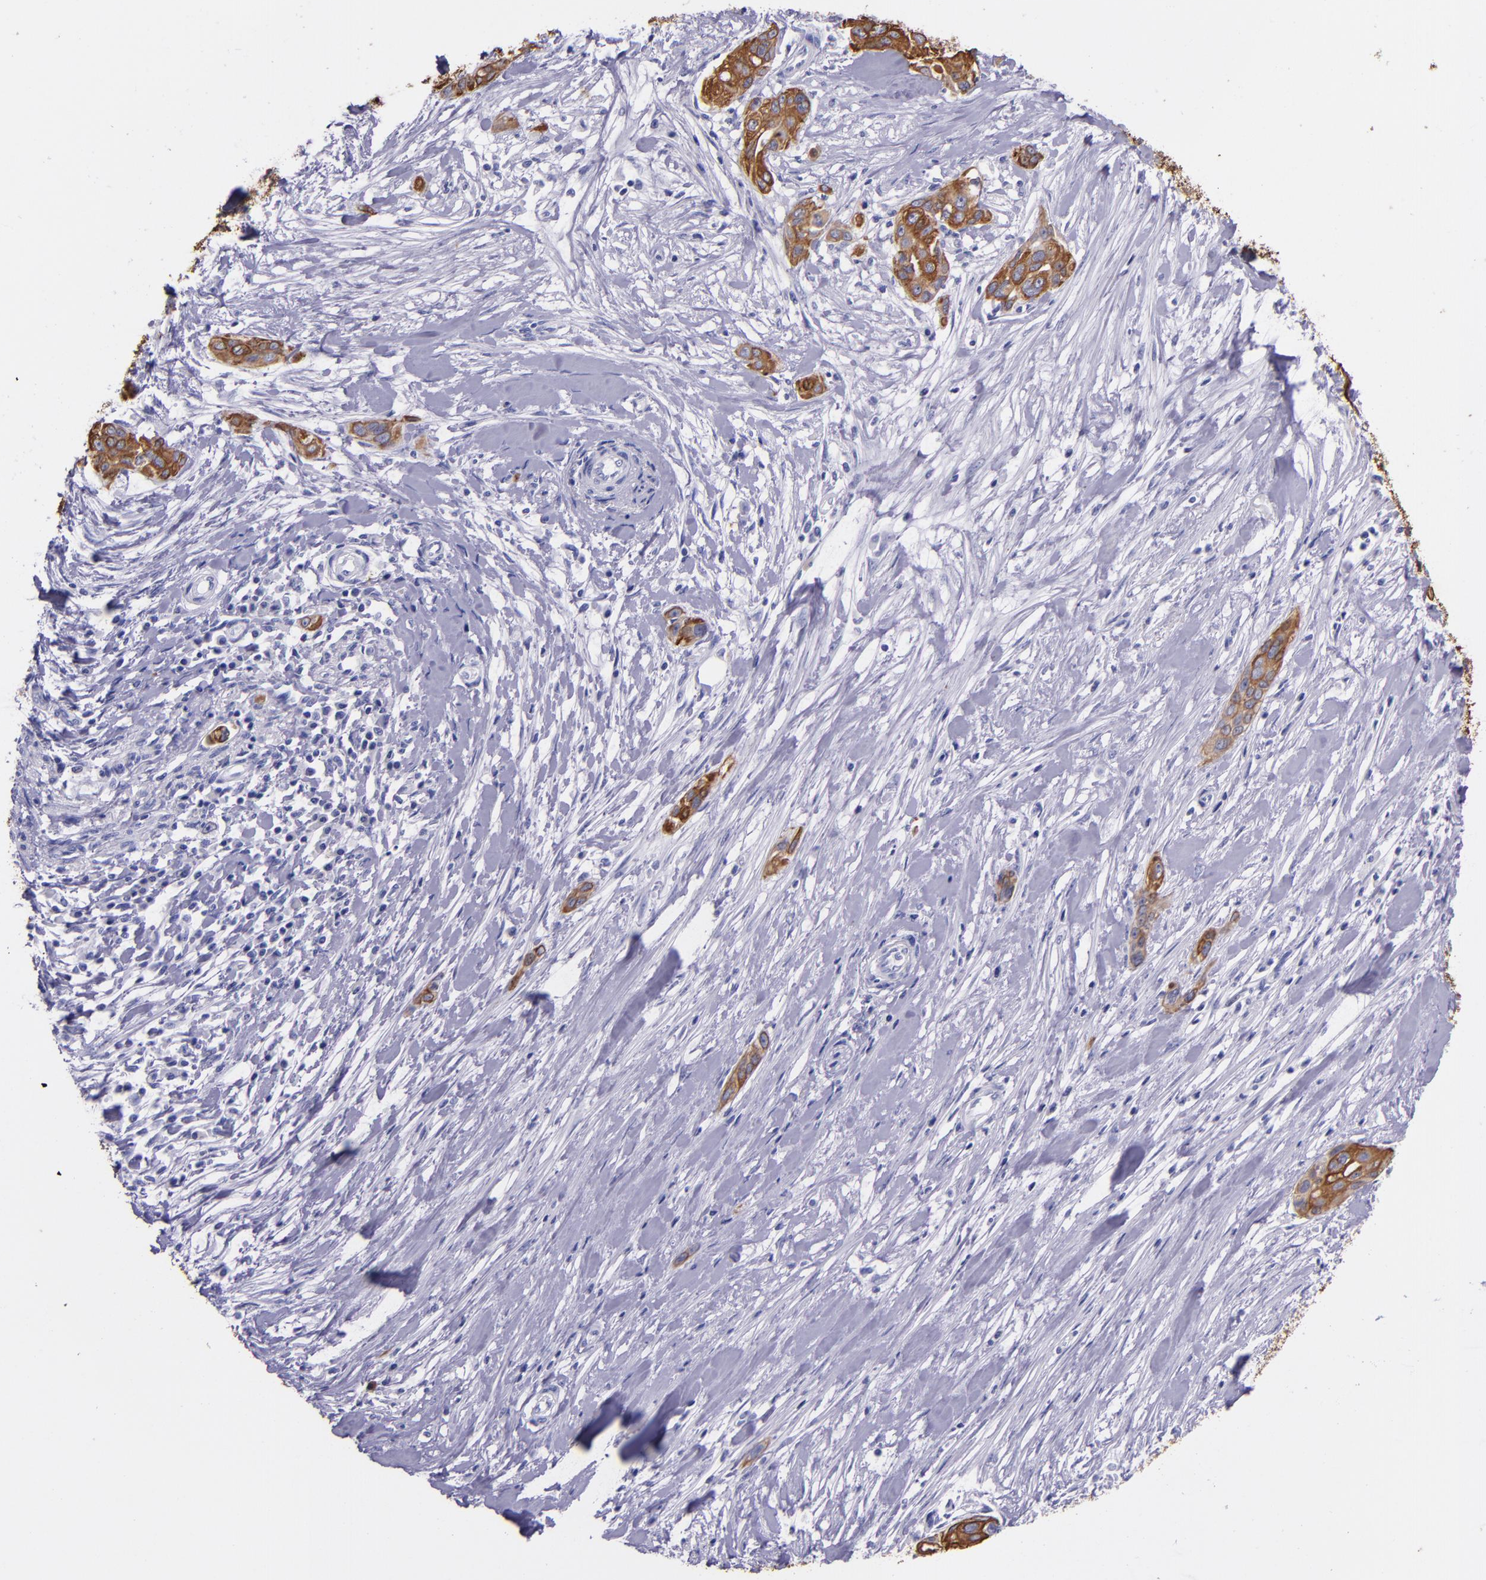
{"staining": {"intensity": "moderate", "quantity": ">75%", "location": "cytoplasmic/membranous"}, "tissue": "pancreatic cancer", "cell_type": "Tumor cells", "image_type": "cancer", "snomed": [{"axis": "morphology", "description": "Adenocarcinoma, NOS"}, {"axis": "topography", "description": "Pancreas"}], "caption": "A high-resolution micrograph shows immunohistochemistry staining of pancreatic adenocarcinoma, which shows moderate cytoplasmic/membranous positivity in about >75% of tumor cells.", "gene": "KRT4", "patient": {"sex": "female", "age": 60}}